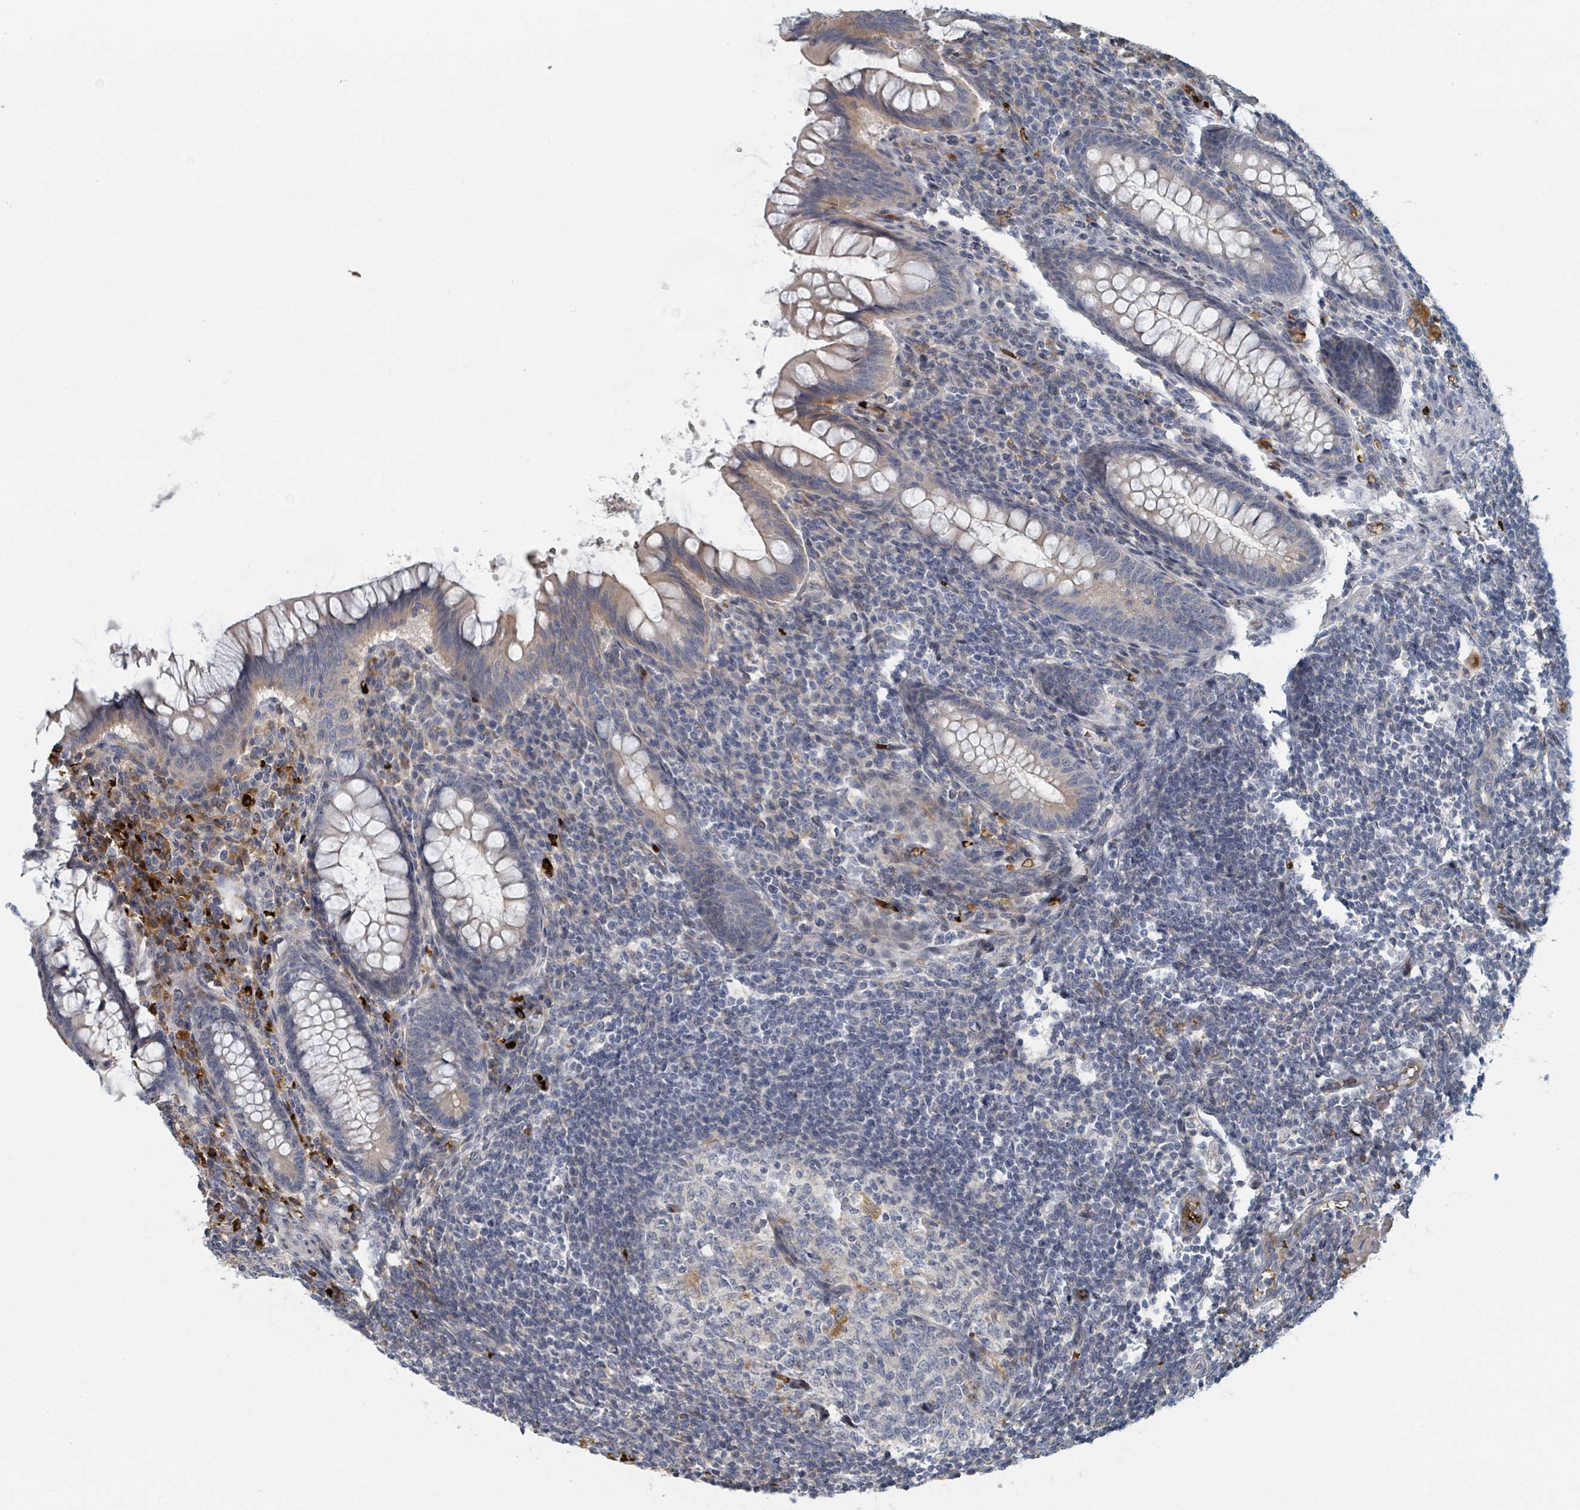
{"staining": {"intensity": "moderate", "quantity": "25%-75%", "location": "cytoplasmic/membranous"}, "tissue": "appendix", "cell_type": "Glandular cells", "image_type": "normal", "snomed": [{"axis": "morphology", "description": "Normal tissue, NOS"}, {"axis": "topography", "description": "Appendix"}], "caption": "Moderate cytoplasmic/membranous positivity is identified in approximately 25%-75% of glandular cells in benign appendix. The staining was performed using DAB to visualize the protein expression in brown, while the nuclei were stained in blue with hematoxylin (Magnification: 20x).", "gene": "TRPC4AP", "patient": {"sex": "female", "age": 33}}